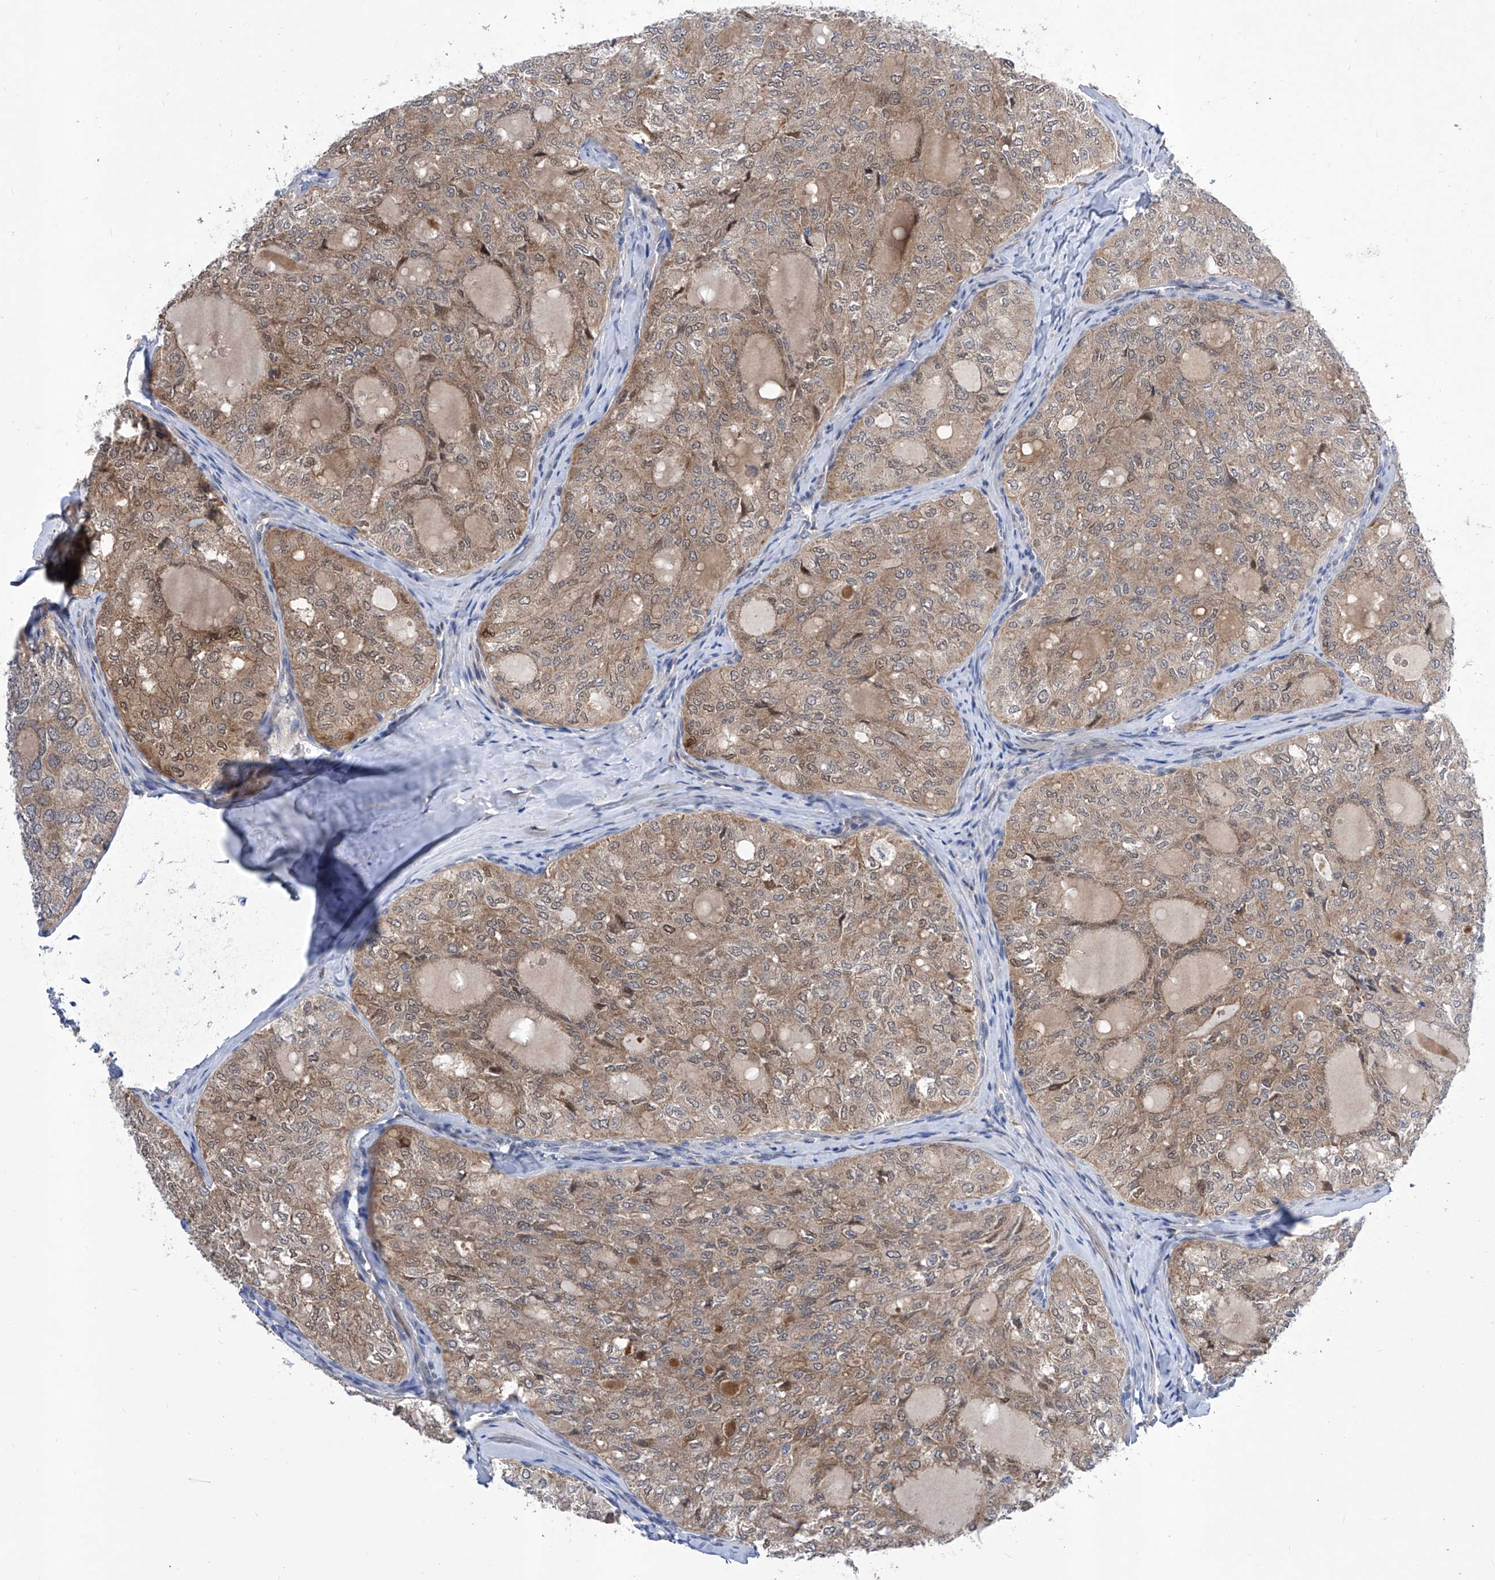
{"staining": {"intensity": "moderate", "quantity": "25%-75%", "location": "cytoplasmic/membranous"}, "tissue": "thyroid cancer", "cell_type": "Tumor cells", "image_type": "cancer", "snomed": [{"axis": "morphology", "description": "Follicular adenoma carcinoma, NOS"}, {"axis": "topography", "description": "Thyroid gland"}], "caption": "DAB immunohistochemical staining of human follicular adenoma carcinoma (thyroid) exhibits moderate cytoplasmic/membranous protein staining in approximately 25%-75% of tumor cells.", "gene": "SRBD1", "patient": {"sex": "male", "age": 75}}